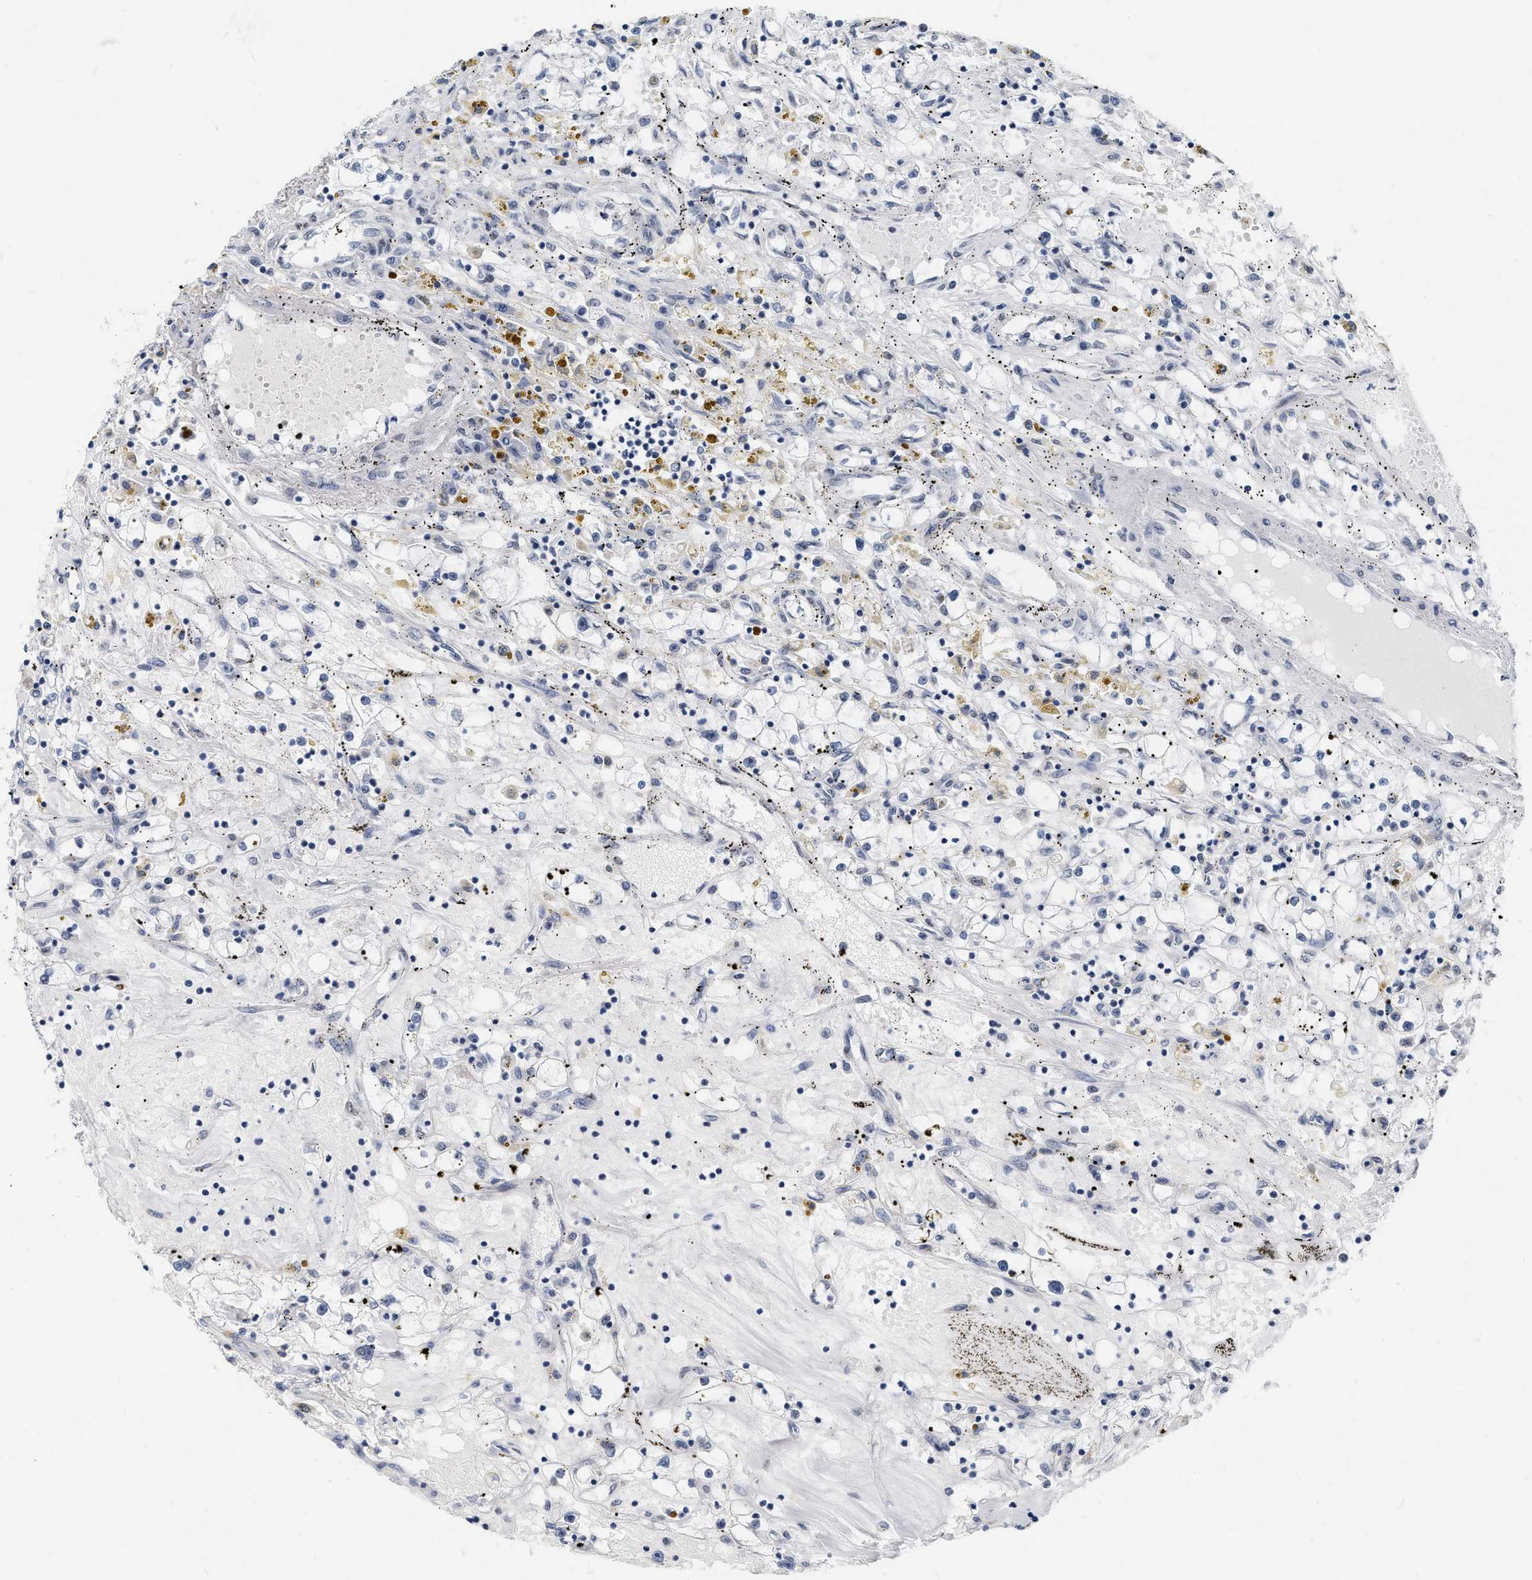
{"staining": {"intensity": "negative", "quantity": "none", "location": "none"}, "tissue": "renal cancer", "cell_type": "Tumor cells", "image_type": "cancer", "snomed": [{"axis": "morphology", "description": "Adenocarcinoma, NOS"}, {"axis": "topography", "description": "Kidney"}], "caption": "Tumor cells show no significant protein expression in adenocarcinoma (renal).", "gene": "XIRP1", "patient": {"sex": "male", "age": 56}}